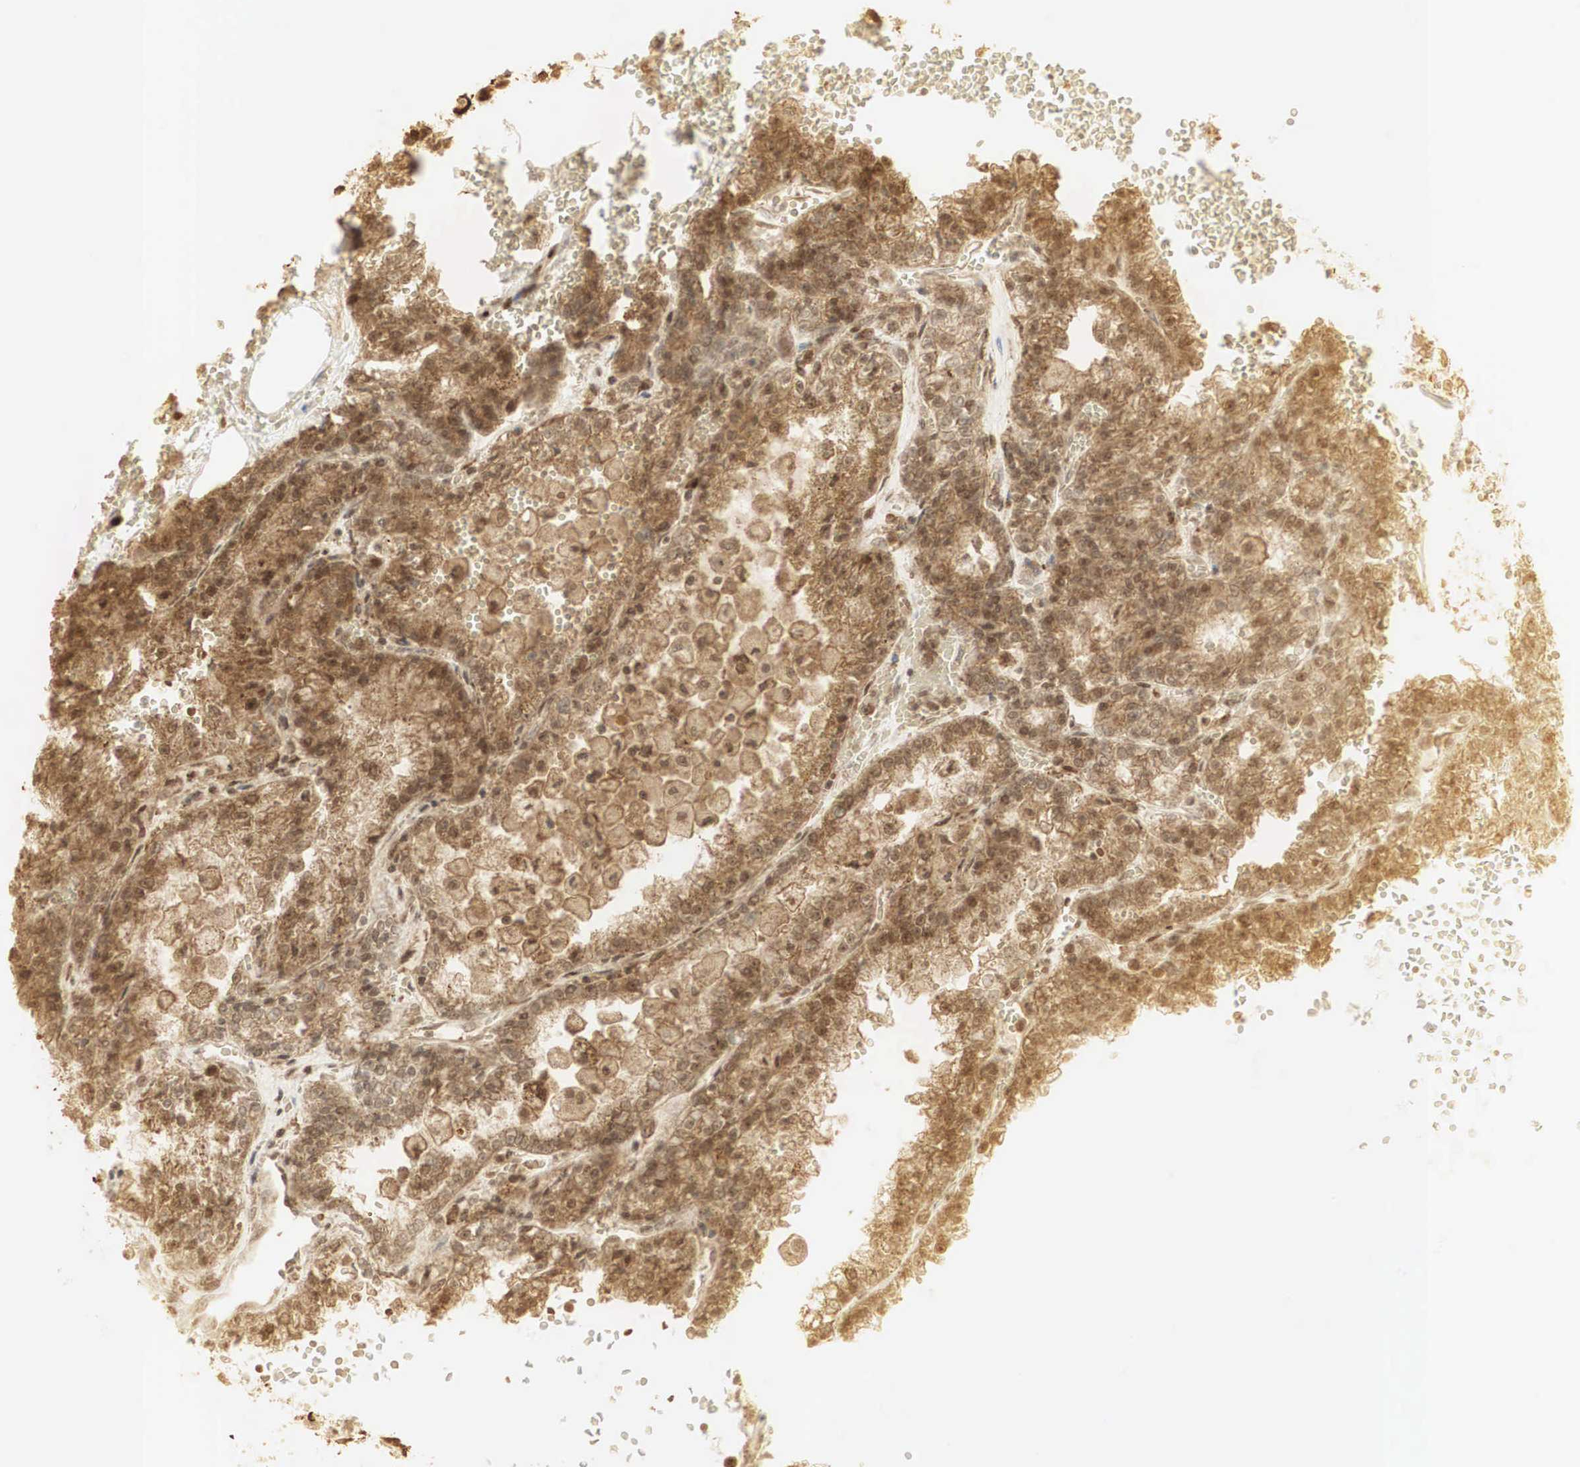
{"staining": {"intensity": "moderate", "quantity": ">75%", "location": "cytoplasmic/membranous,nuclear"}, "tissue": "renal cancer", "cell_type": "Tumor cells", "image_type": "cancer", "snomed": [{"axis": "morphology", "description": "Adenocarcinoma, NOS"}, {"axis": "topography", "description": "Kidney"}], "caption": "Approximately >75% of tumor cells in human renal cancer (adenocarcinoma) show moderate cytoplasmic/membranous and nuclear protein staining as visualized by brown immunohistochemical staining.", "gene": "RNF113A", "patient": {"sex": "female", "age": 56}}